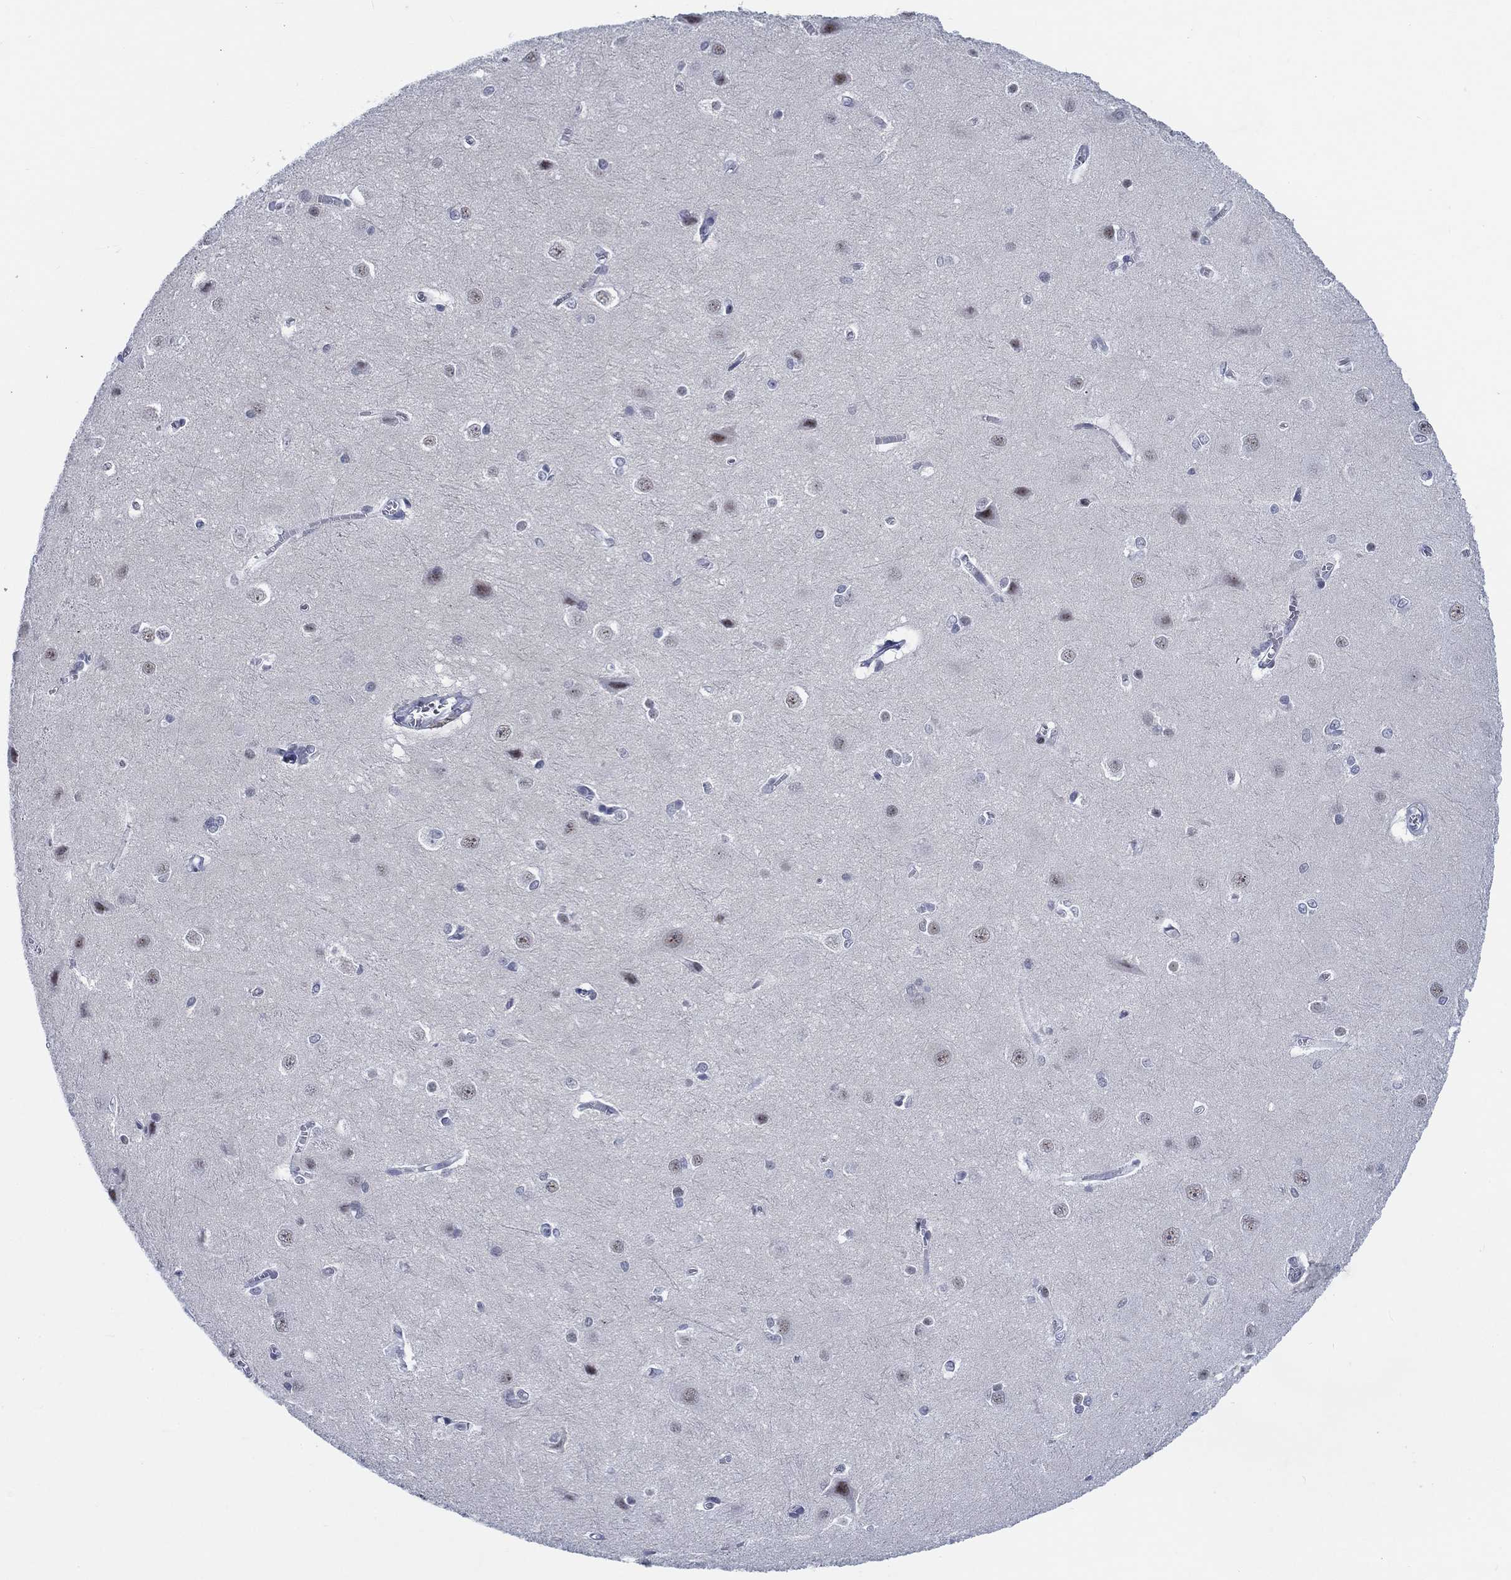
{"staining": {"intensity": "negative", "quantity": "none", "location": "none"}, "tissue": "cerebral cortex", "cell_type": "Endothelial cells", "image_type": "normal", "snomed": [{"axis": "morphology", "description": "Normal tissue, NOS"}, {"axis": "topography", "description": "Cerebral cortex"}], "caption": "This histopathology image is of benign cerebral cortex stained with immunohistochemistry (IHC) to label a protein in brown with the nuclei are counter-stained blue. There is no expression in endothelial cells. (Stains: DAB (3,3'-diaminobenzidine) IHC with hematoxylin counter stain, Microscopy: brightfield microscopy at high magnification).", "gene": "NEU3", "patient": {"sex": "male", "age": 37}}